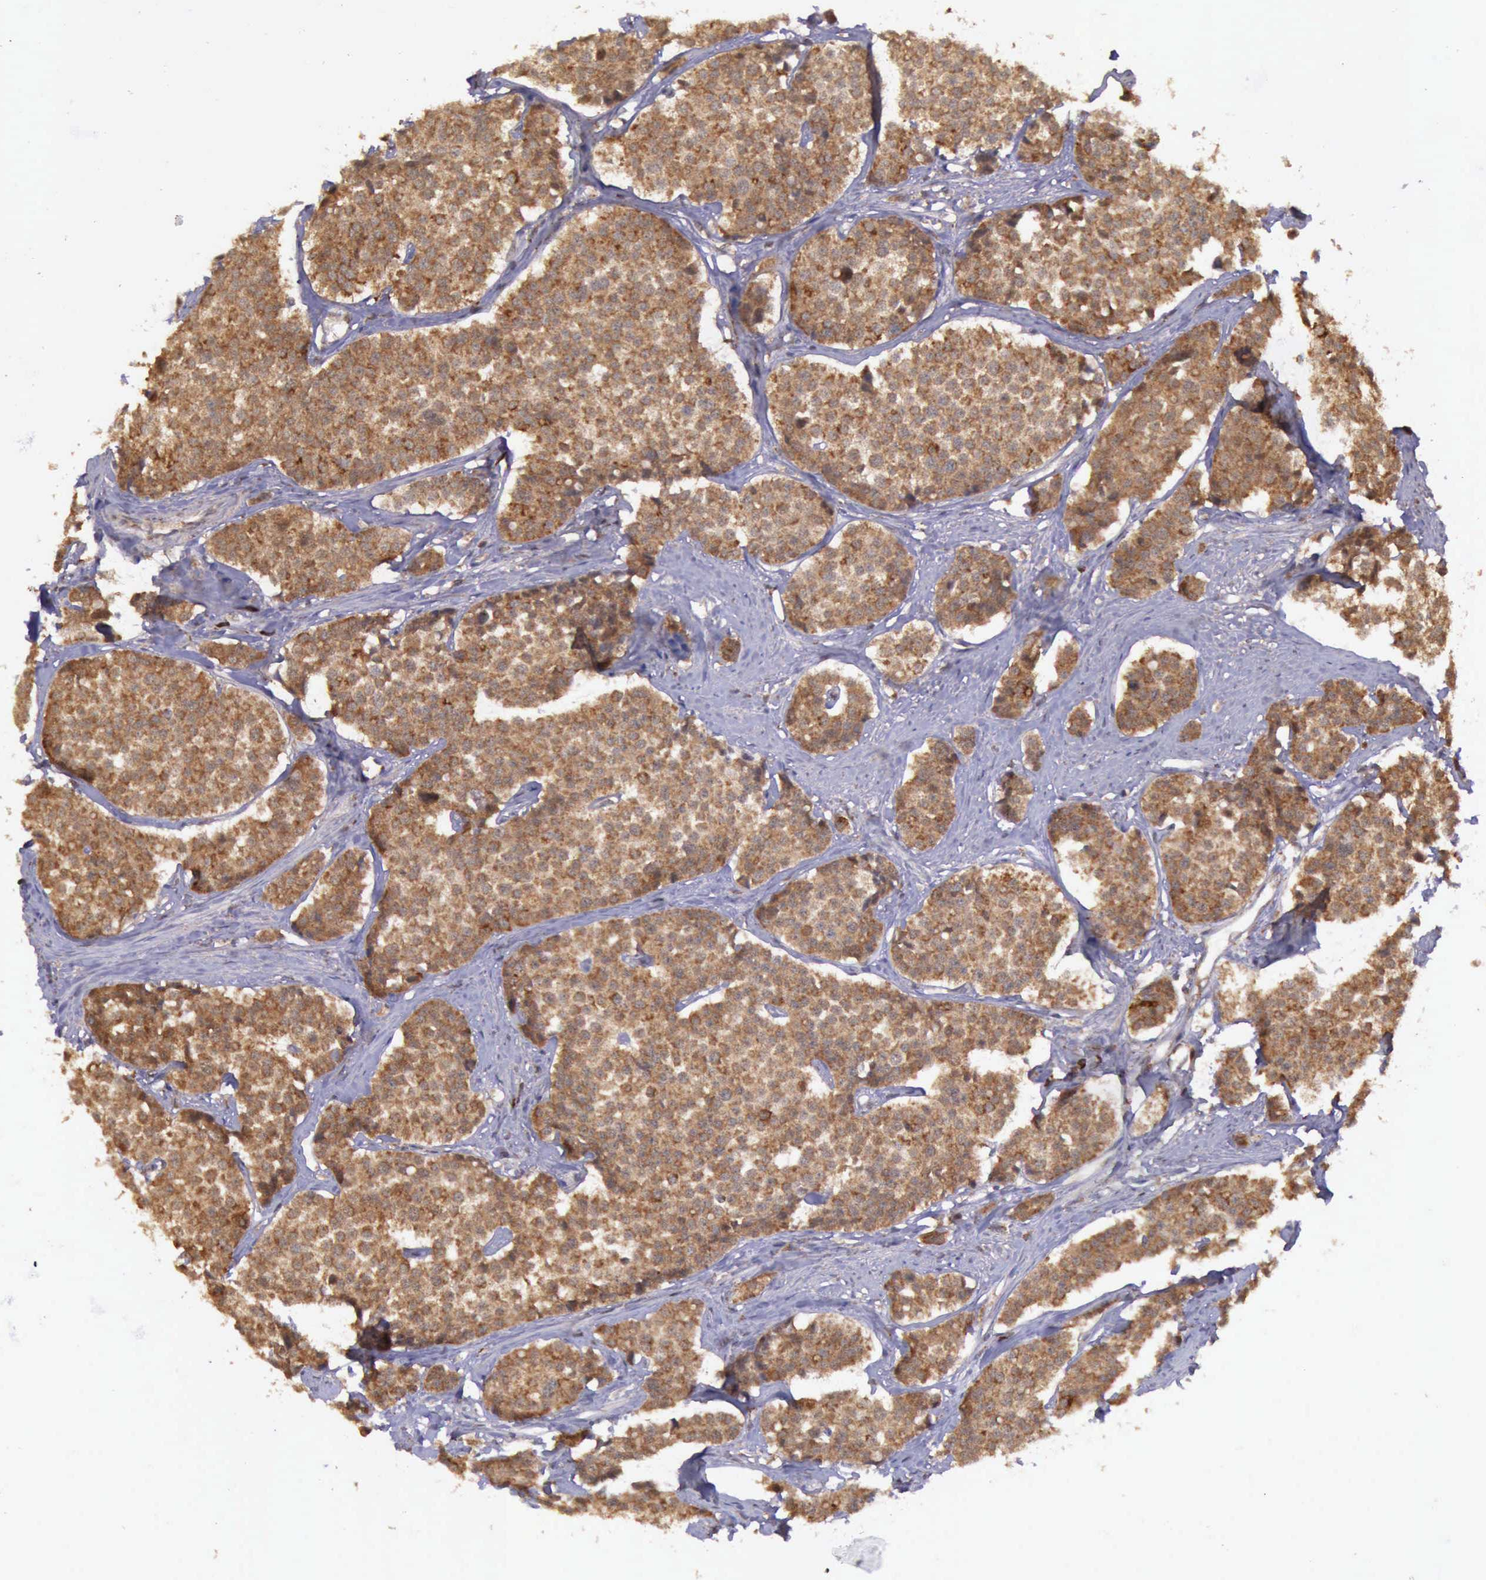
{"staining": {"intensity": "strong", "quantity": ">75%", "location": "cytoplasmic/membranous"}, "tissue": "carcinoid", "cell_type": "Tumor cells", "image_type": "cancer", "snomed": [{"axis": "morphology", "description": "Carcinoid, malignant, NOS"}, {"axis": "topography", "description": "Small intestine"}], "caption": "Approximately >75% of tumor cells in carcinoid (malignant) display strong cytoplasmic/membranous protein expression as visualized by brown immunohistochemical staining.", "gene": "ARMCX3", "patient": {"sex": "male", "age": 60}}